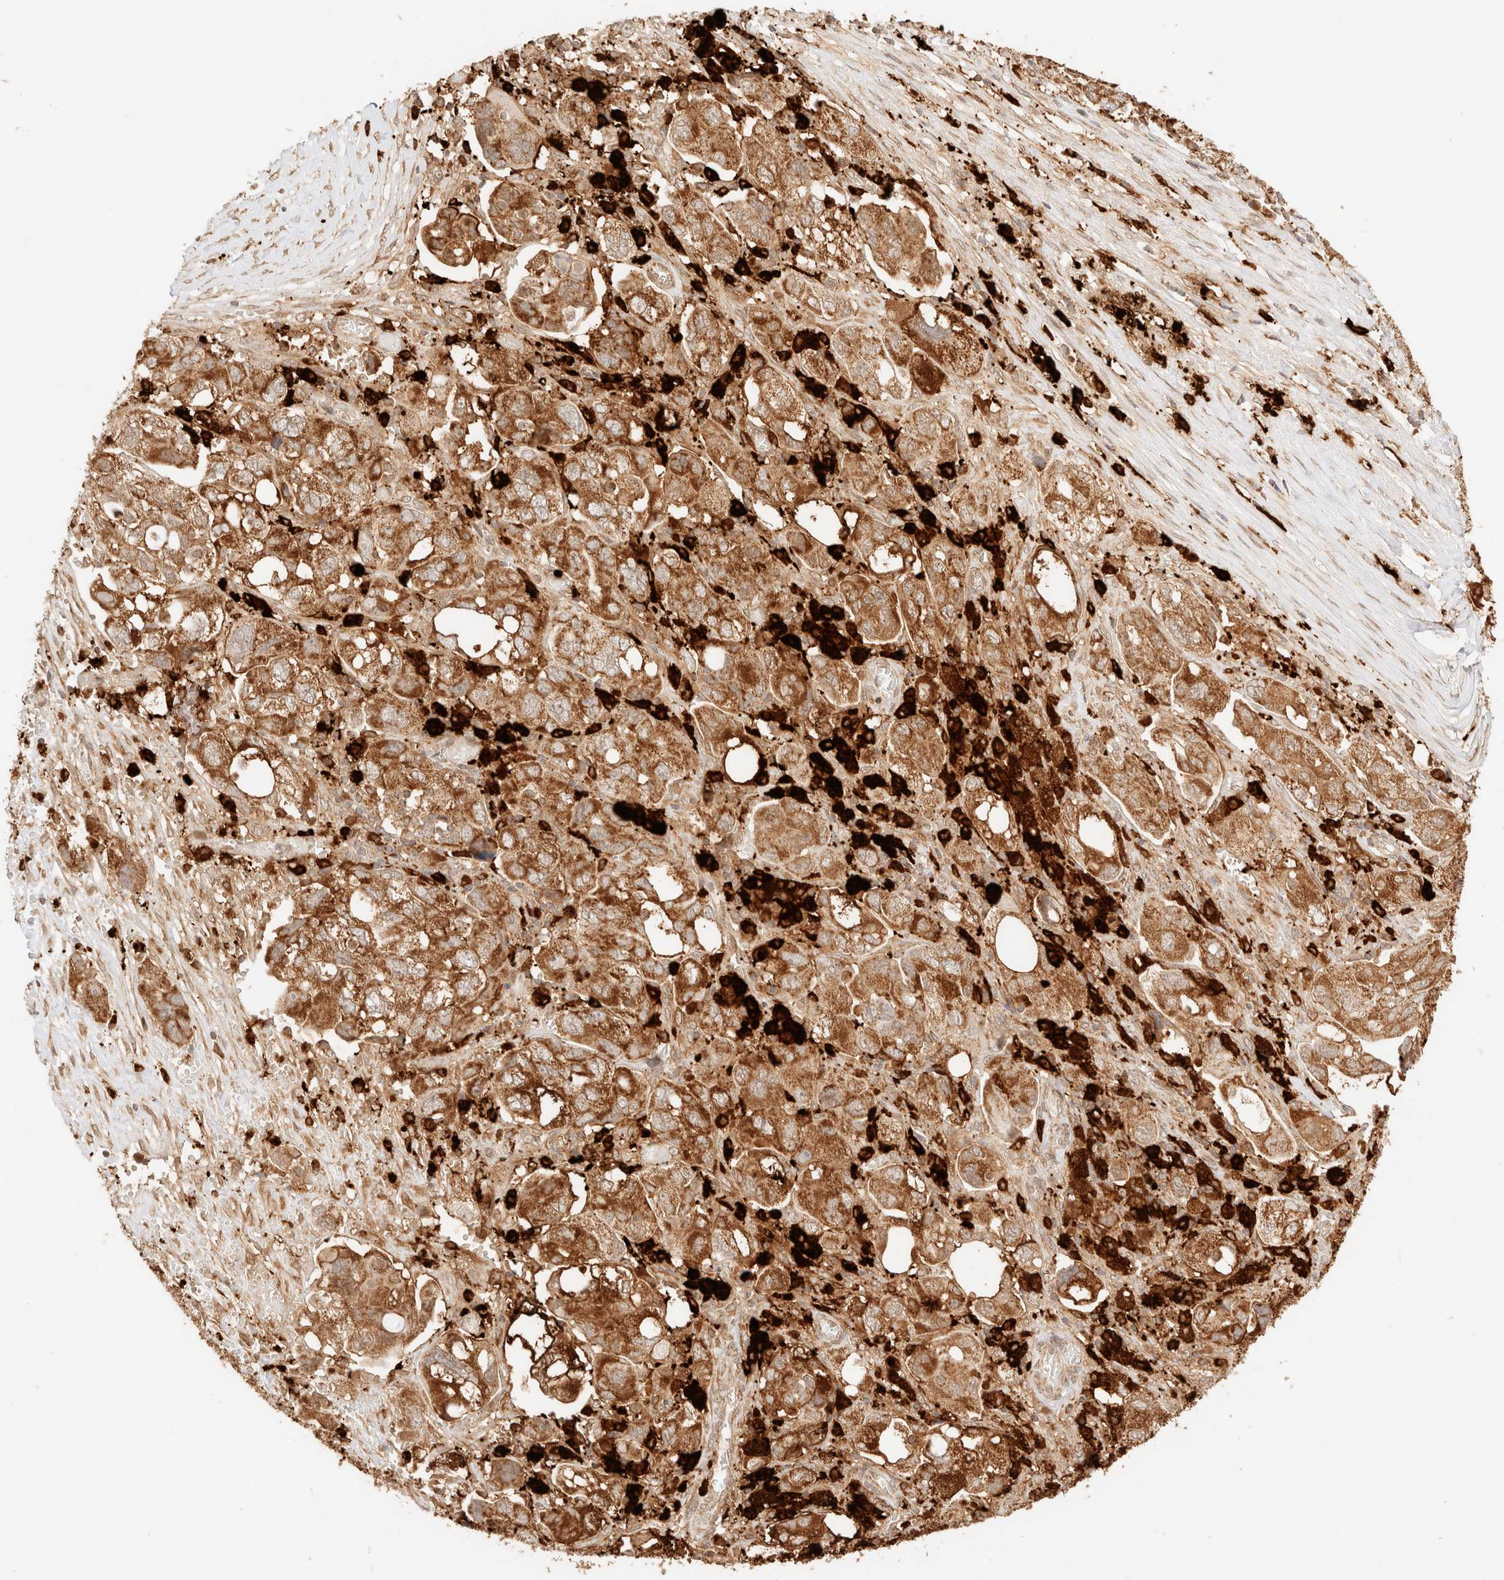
{"staining": {"intensity": "moderate", "quantity": ">75%", "location": "cytoplasmic/membranous"}, "tissue": "ovarian cancer", "cell_type": "Tumor cells", "image_type": "cancer", "snomed": [{"axis": "morphology", "description": "Carcinoma, NOS"}, {"axis": "morphology", "description": "Cystadenocarcinoma, serous, NOS"}, {"axis": "topography", "description": "Ovary"}], "caption": "Tumor cells reveal medium levels of moderate cytoplasmic/membranous staining in approximately >75% of cells in human ovarian cancer.", "gene": "TACO1", "patient": {"sex": "female", "age": 69}}